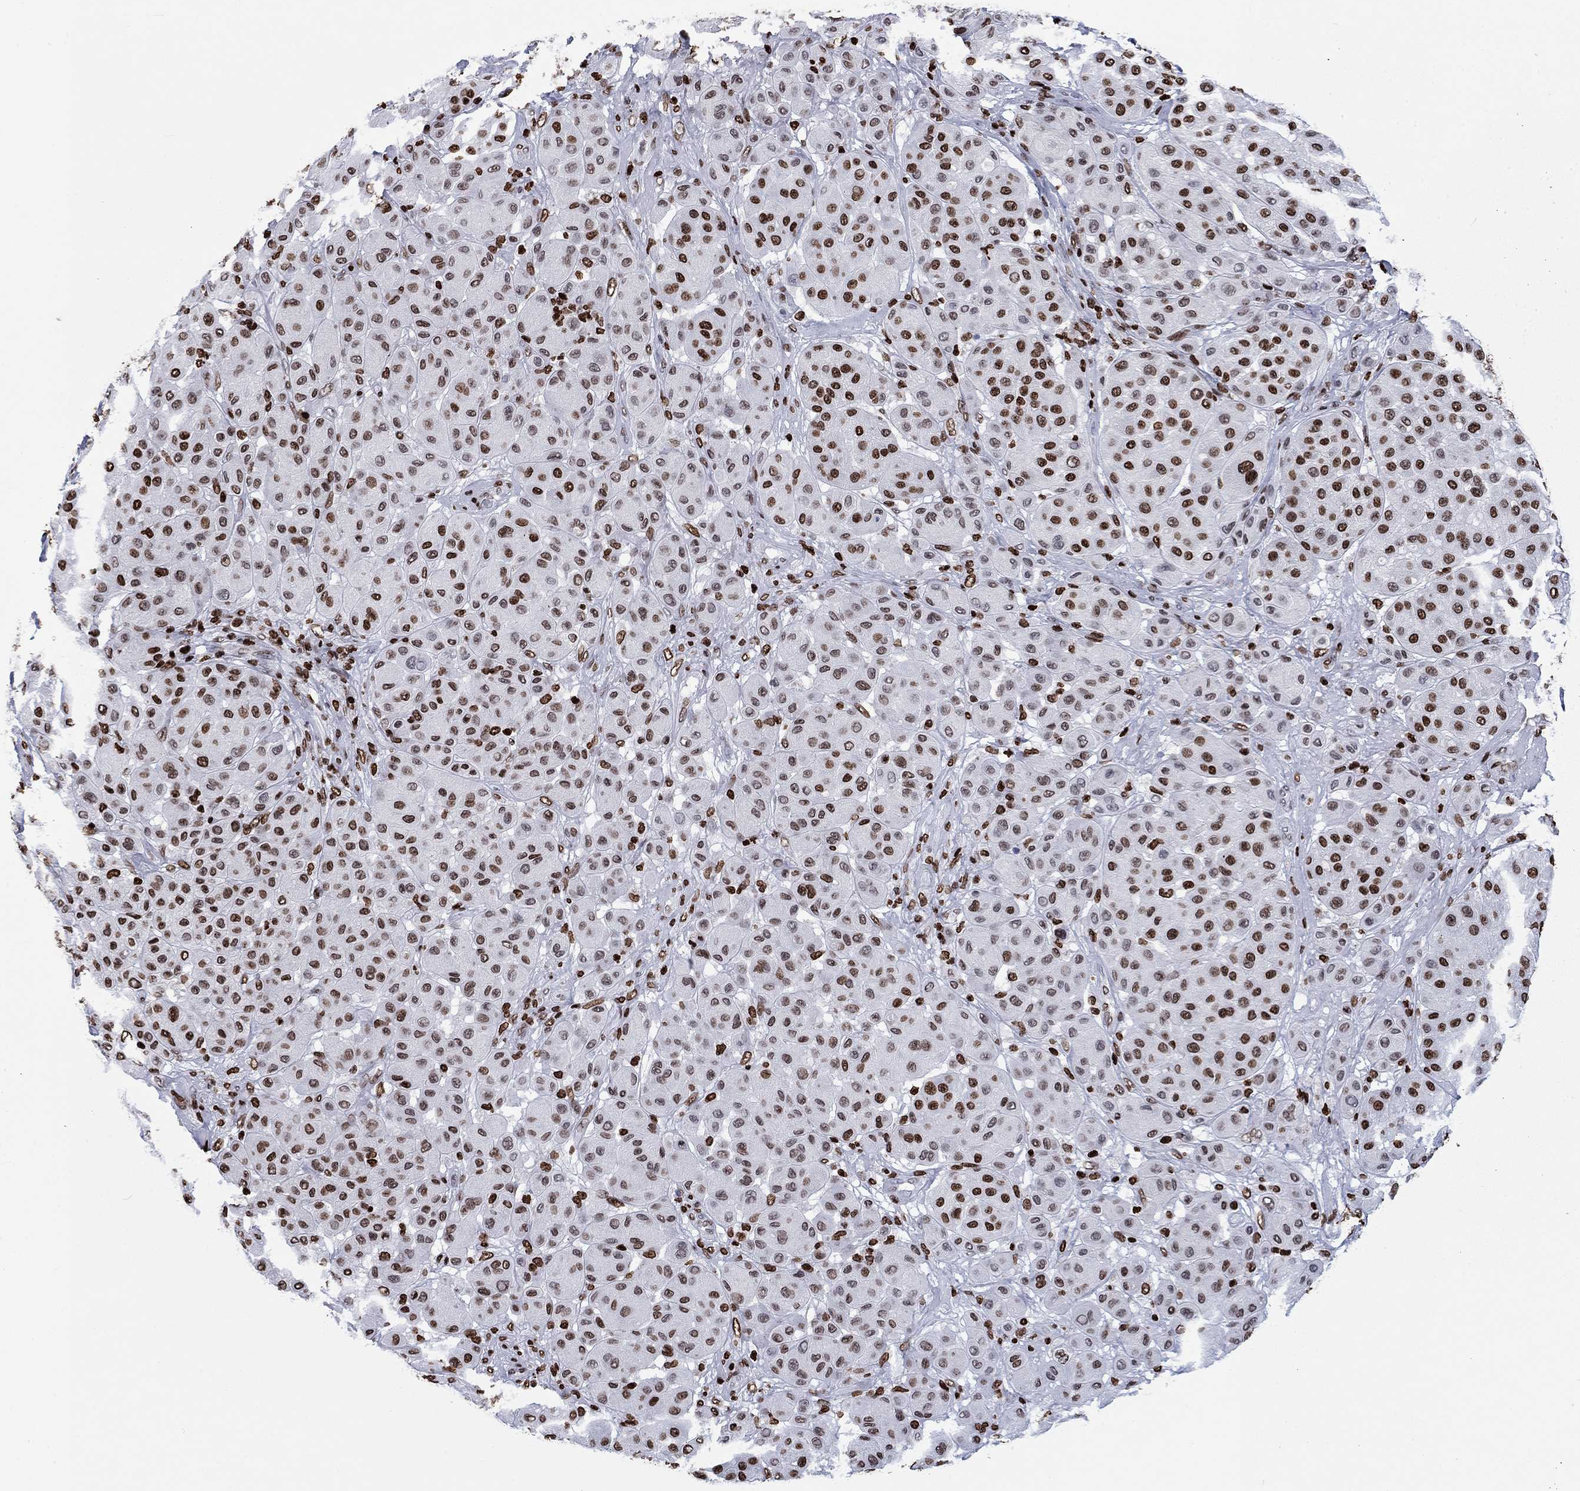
{"staining": {"intensity": "strong", "quantity": "25%-75%", "location": "nuclear"}, "tissue": "melanoma", "cell_type": "Tumor cells", "image_type": "cancer", "snomed": [{"axis": "morphology", "description": "Malignant melanoma, Metastatic site"}, {"axis": "topography", "description": "Smooth muscle"}], "caption": "A photomicrograph of melanoma stained for a protein reveals strong nuclear brown staining in tumor cells.", "gene": "H1-5", "patient": {"sex": "male", "age": 41}}